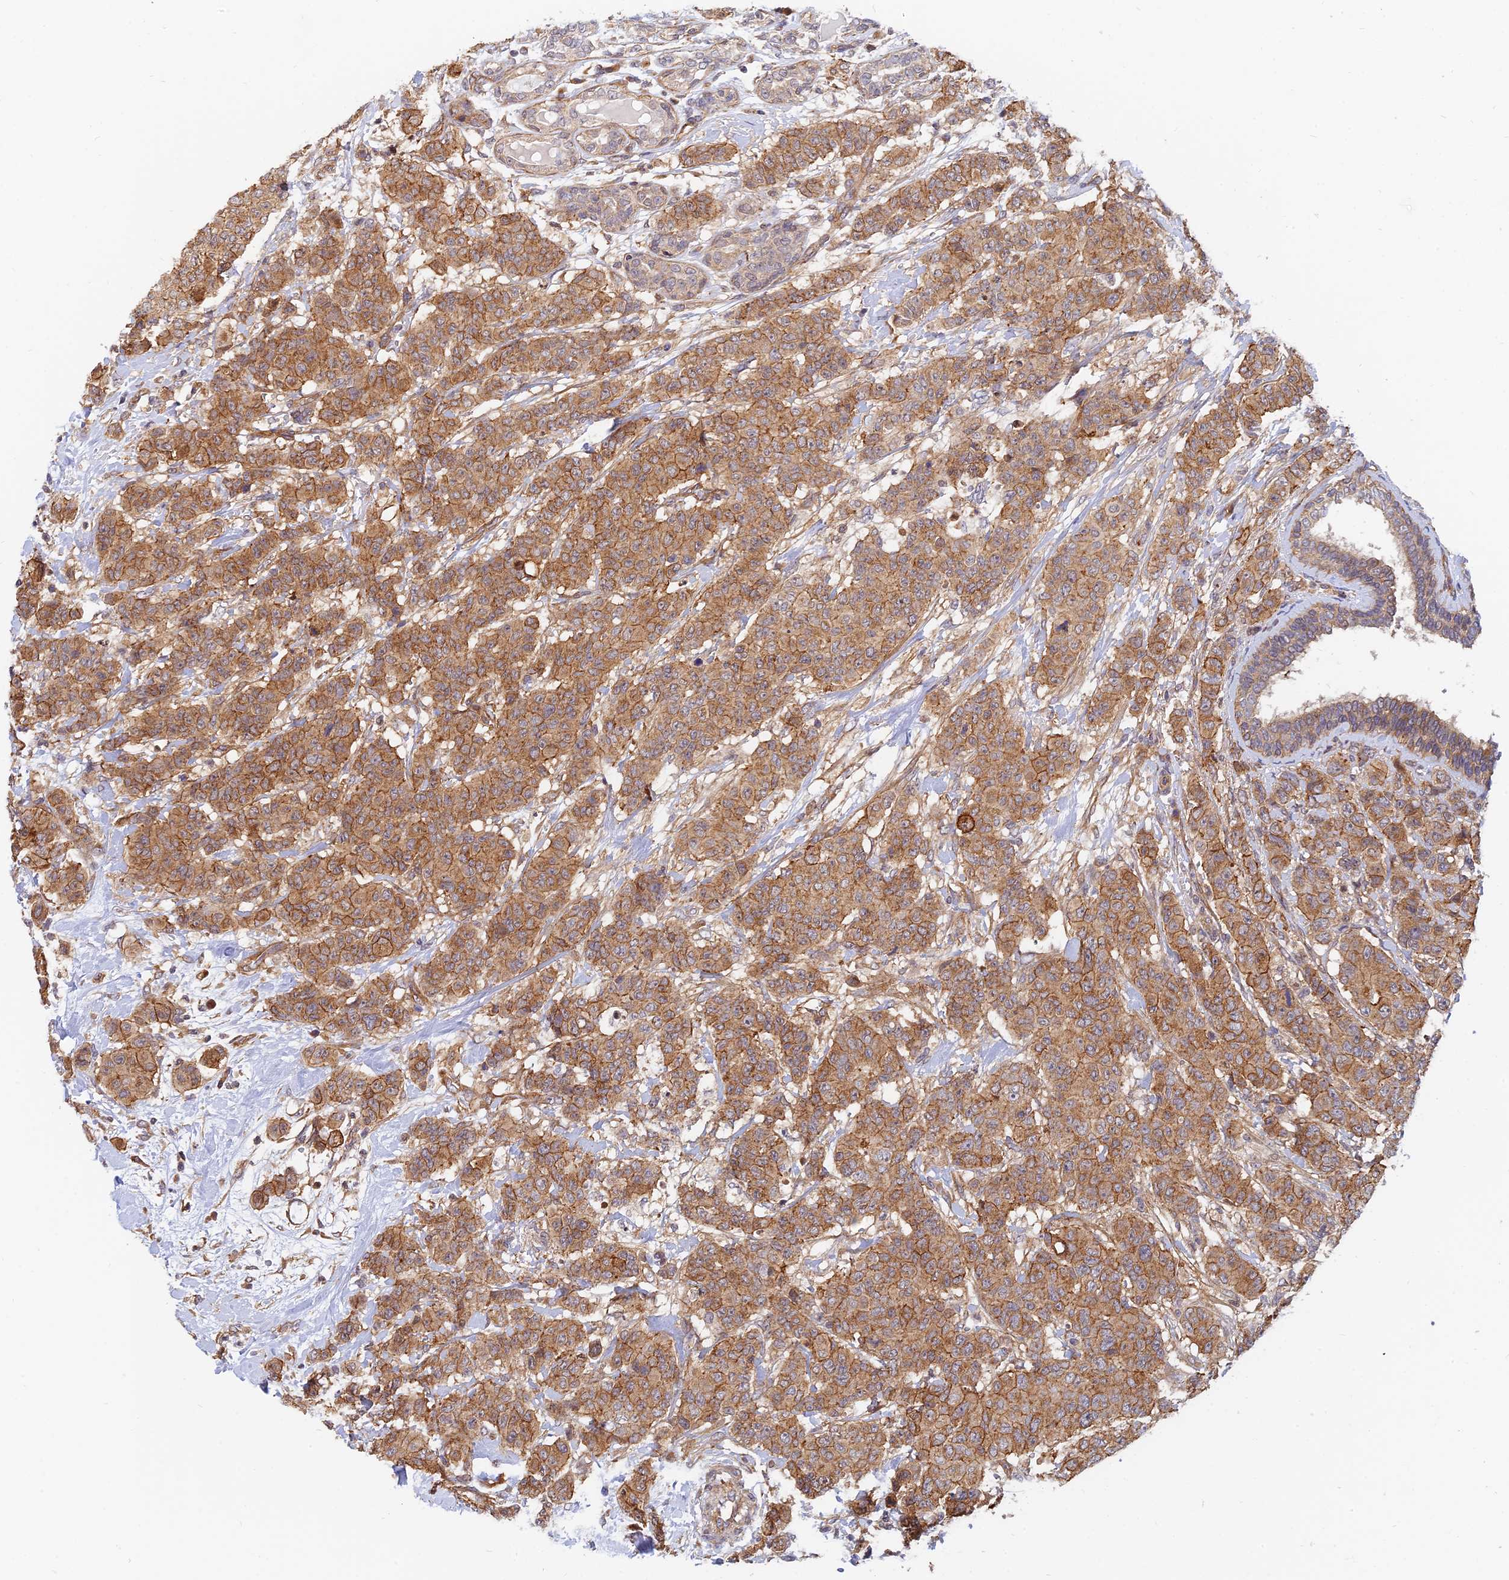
{"staining": {"intensity": "moderate", "quantity": ">75%", "location": "cytoplasmic/membranous"}, "tissue": "breast cancer", "cell_type": "Tumor cells", "image_type": "cancer", "snomed": [{"axis": "morphology", "description": "Duct carcinoma"}, {"axis": "topography", "description": "Breast"}], "caption": "Immunohistochemistry (DAB) staining of human breast intraductal carcinoma reveals moderate cytoplasmic/membranous protein staining in approximately >75% of tumor cells. (DAB (3,3'-diaminobenzidine) IHC with brightfield microscopy, high magnification).", "gene": "WDR41", "patient": {"sex": "female", "age": 40}}